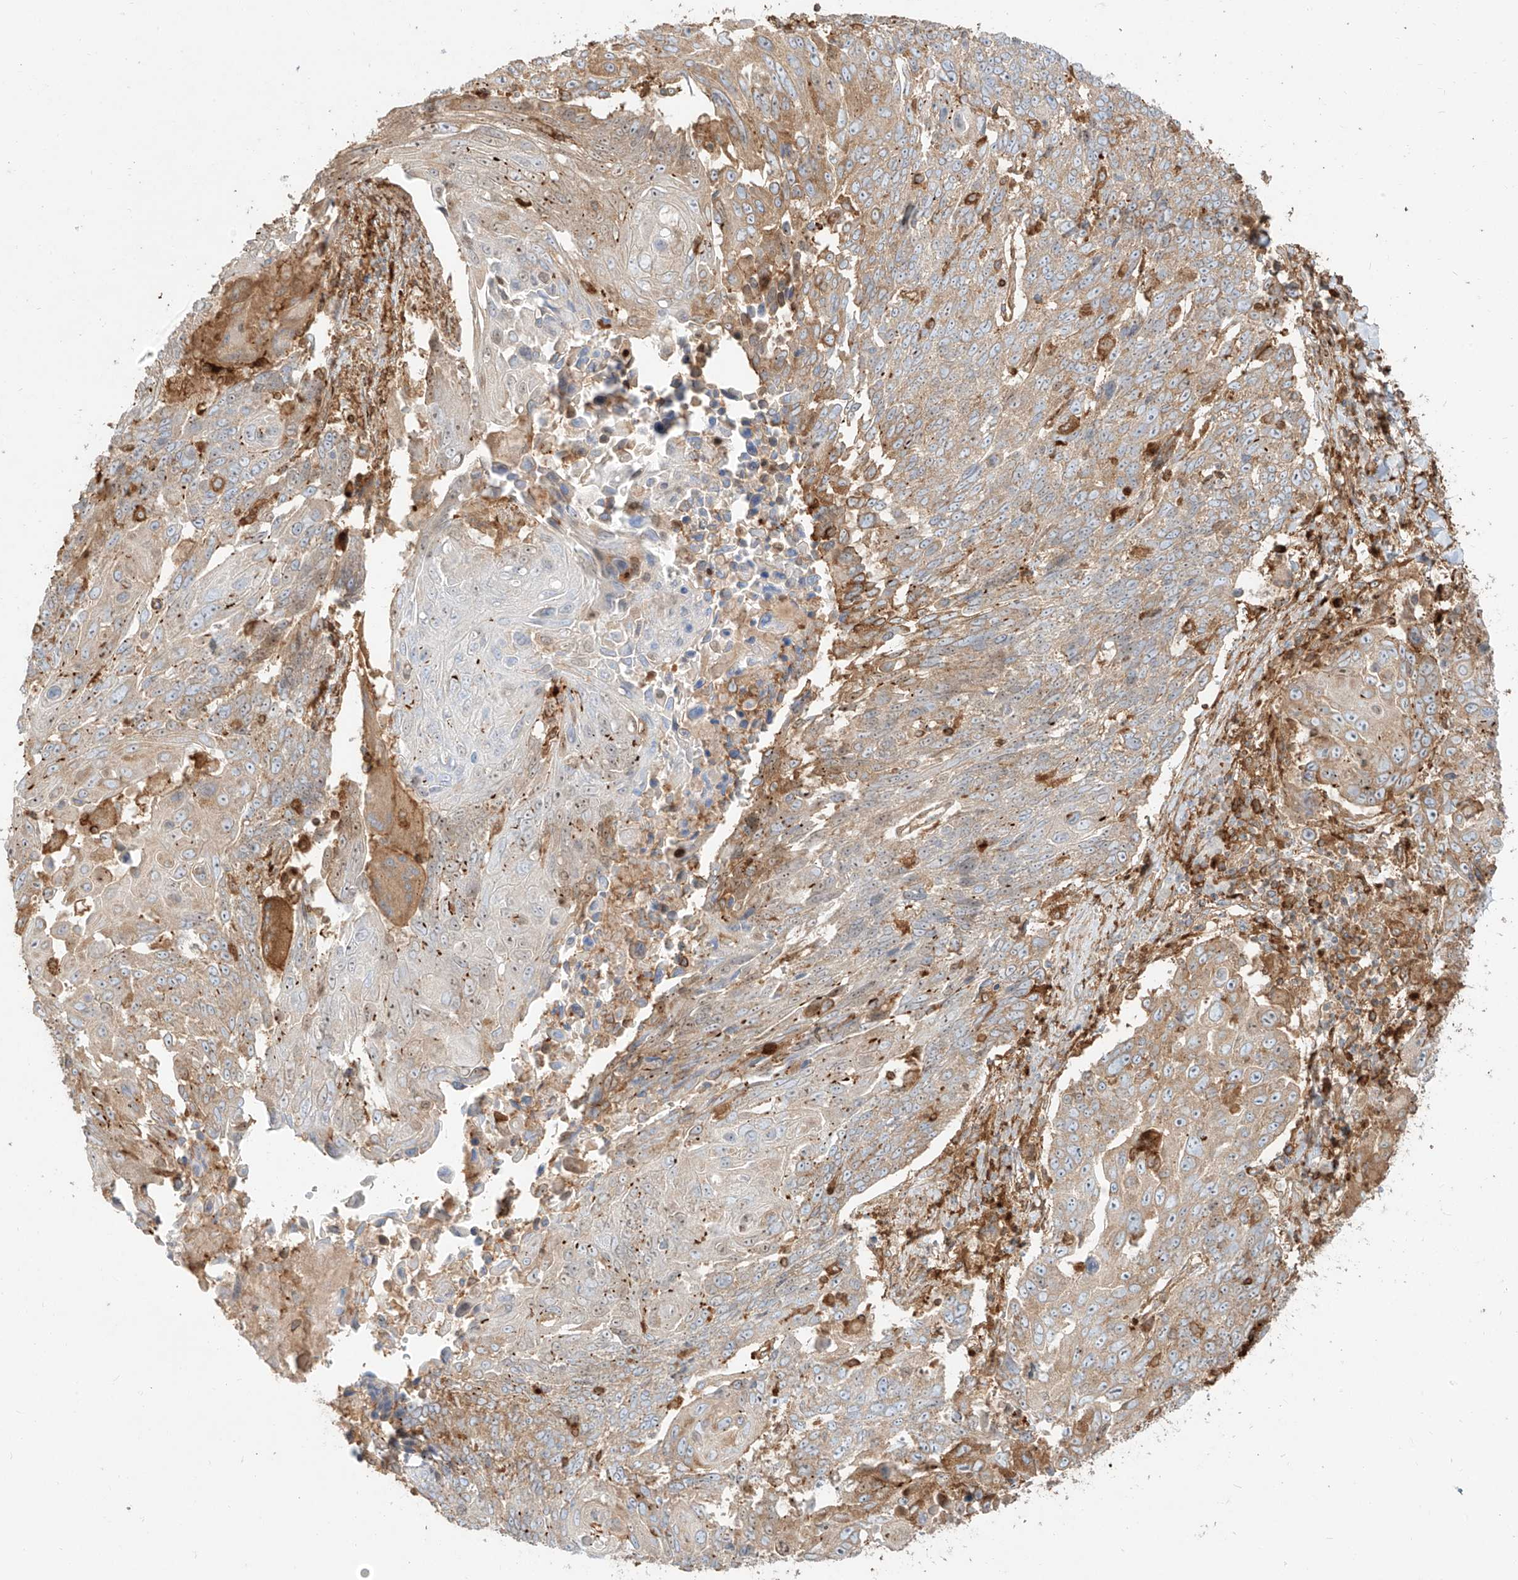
{"staining": {"intensity": "moderate", "quantity": "25%-75%", "location": "cytoplasmic/membranous"}, "tissue": "lung cancer", "cell_type": "Tumor cells", "image_type": "cancer", "snomed": [{"axis": "morphology", "description": "Squamous cell carcinoma, NOS"}, {"axis": "topography", "description": "Lung"}], "caption": "Lung cancer stained with a brown dye shows moderate cytoplasmic/membranous positive expression in approximately 25%-75% of tumor cells.", "gene": "SNX9", "patient": {"sex": "male", "age": 66}}